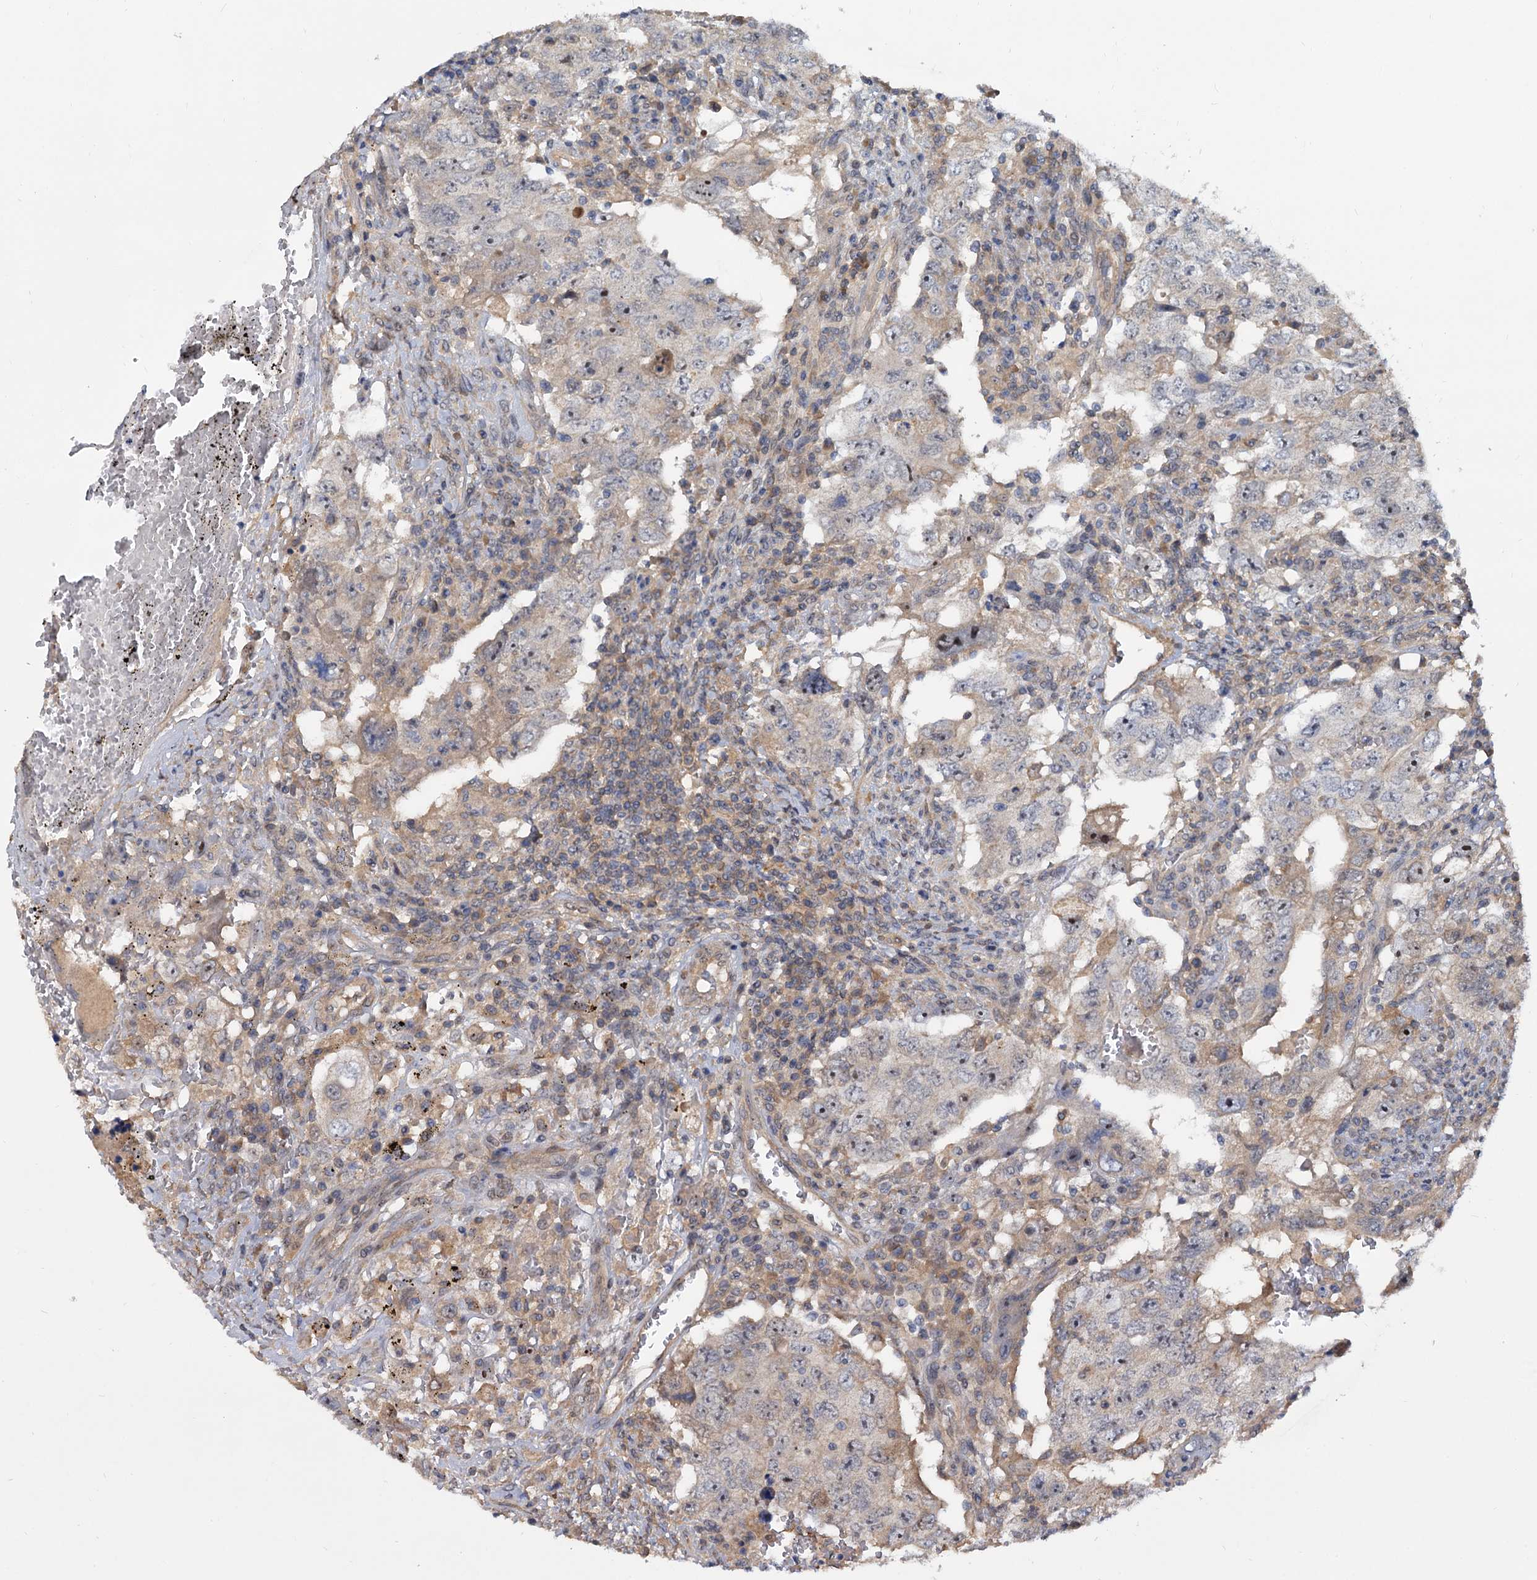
{"staining": {"intensity": "moderate", "quantity": "<25%", "location": "nuclear"}, "tissue": "testis cancer", "cell_type": "Tumor cells", "image_type": "cancer", "snomed": [{"axis": "morphology", "description": "Carcinoma, Embryonal, NOS"}, {"axis": "topography", "description": "Testis"}], "caption": "Protein expression analysis of testis cancer shows moderate nuclear positivity in approximately <25% of tumor cells.", "gene": "SNX15", "patient": {"sex": "male", "age": 26}}